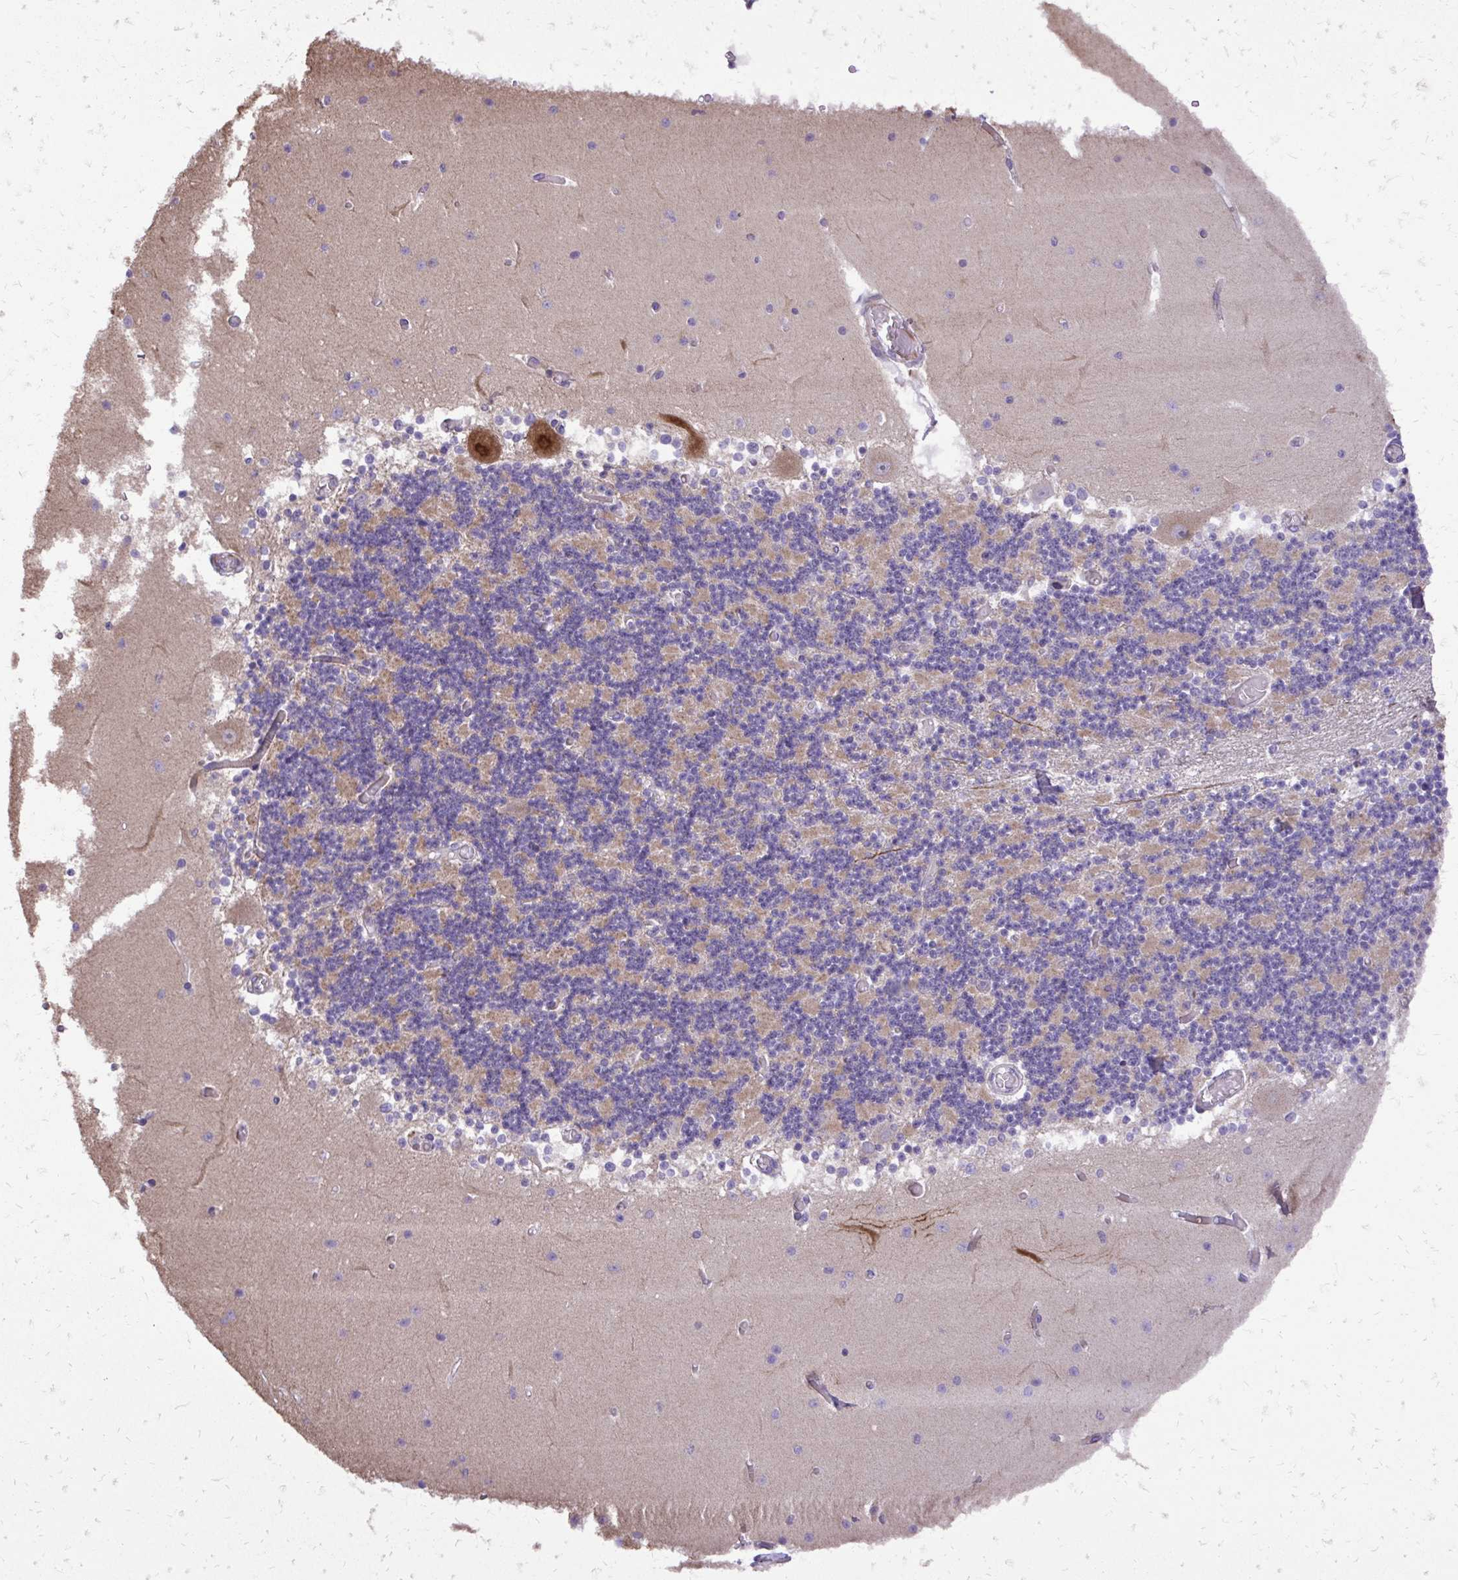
{"staining": {"intensity": "weak", "quantity": "<25%", "location": "cytoplasmic/membranous"}, "tissue": "cerebellum", "cell_type": "Cells in granular layer", "image_type": "normal", "snomed": [{"axis": "morphology", "description": "Normal tissue, NOS"}, {"axis": "topography", "description": "Cerebellum"}], "caption": "This is an immunohistochemistry micrograph of normal cerebellum. There is no staining in cells in granular layer.", "gene": "ABCC3", "patient": {"sex": "female", "age": 28}}